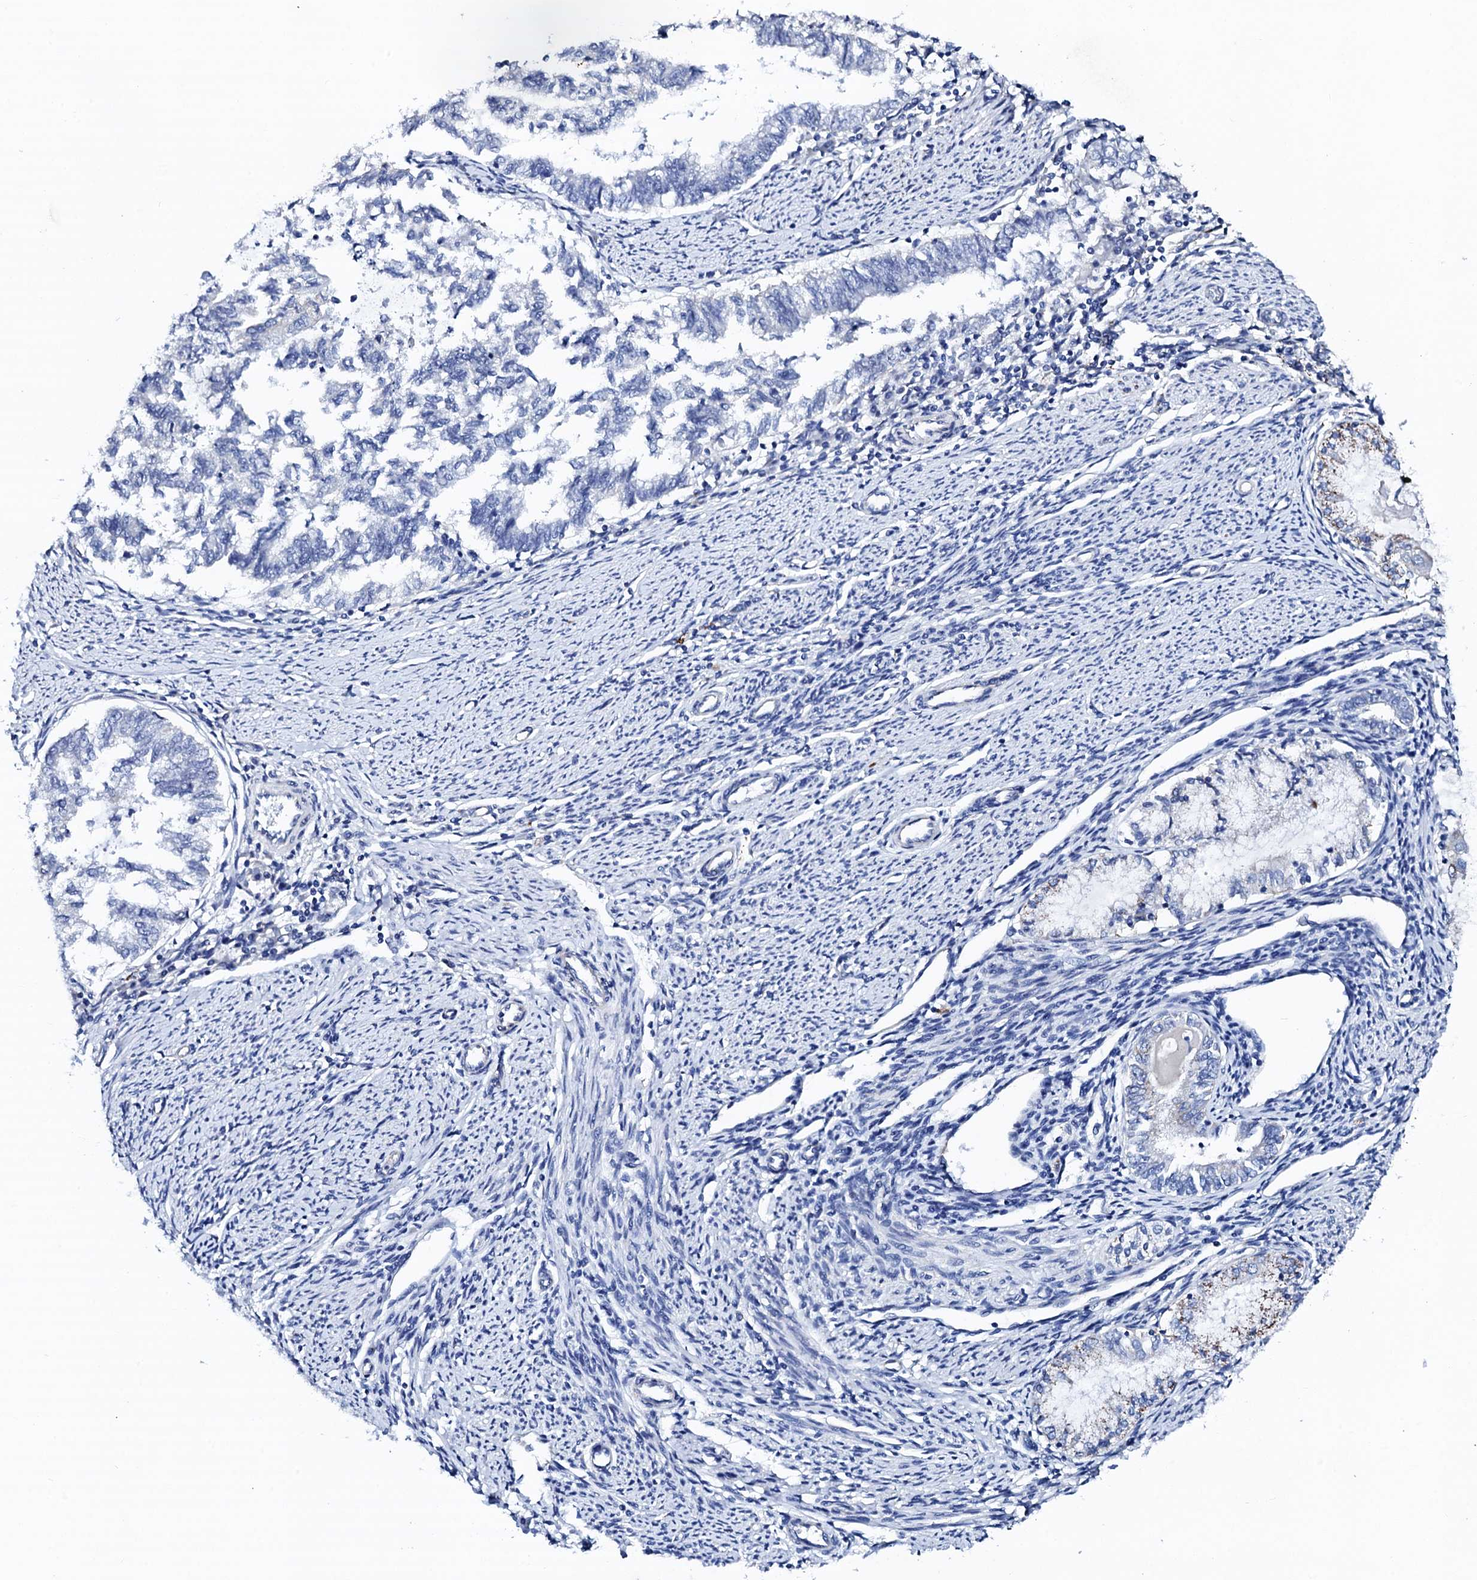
{"staining": {"intensity": "negative", "quantity": "none", "location": "none"}, "tissue": "endometrial cancer", "cell_type": "Tumor cells", "image_type": "cancer", "snomed": [{"axis": "morphology", "description": "Adenocarcinoma, NOS"}, {"axis": "topography", "description": "Endometrium"}], "caption": "Micrograph shows no protein positivity in tumor cells of endometrial cancer tissue.", "gene": "KLHL32", "patient": {"sex": "female", "age": 79}}